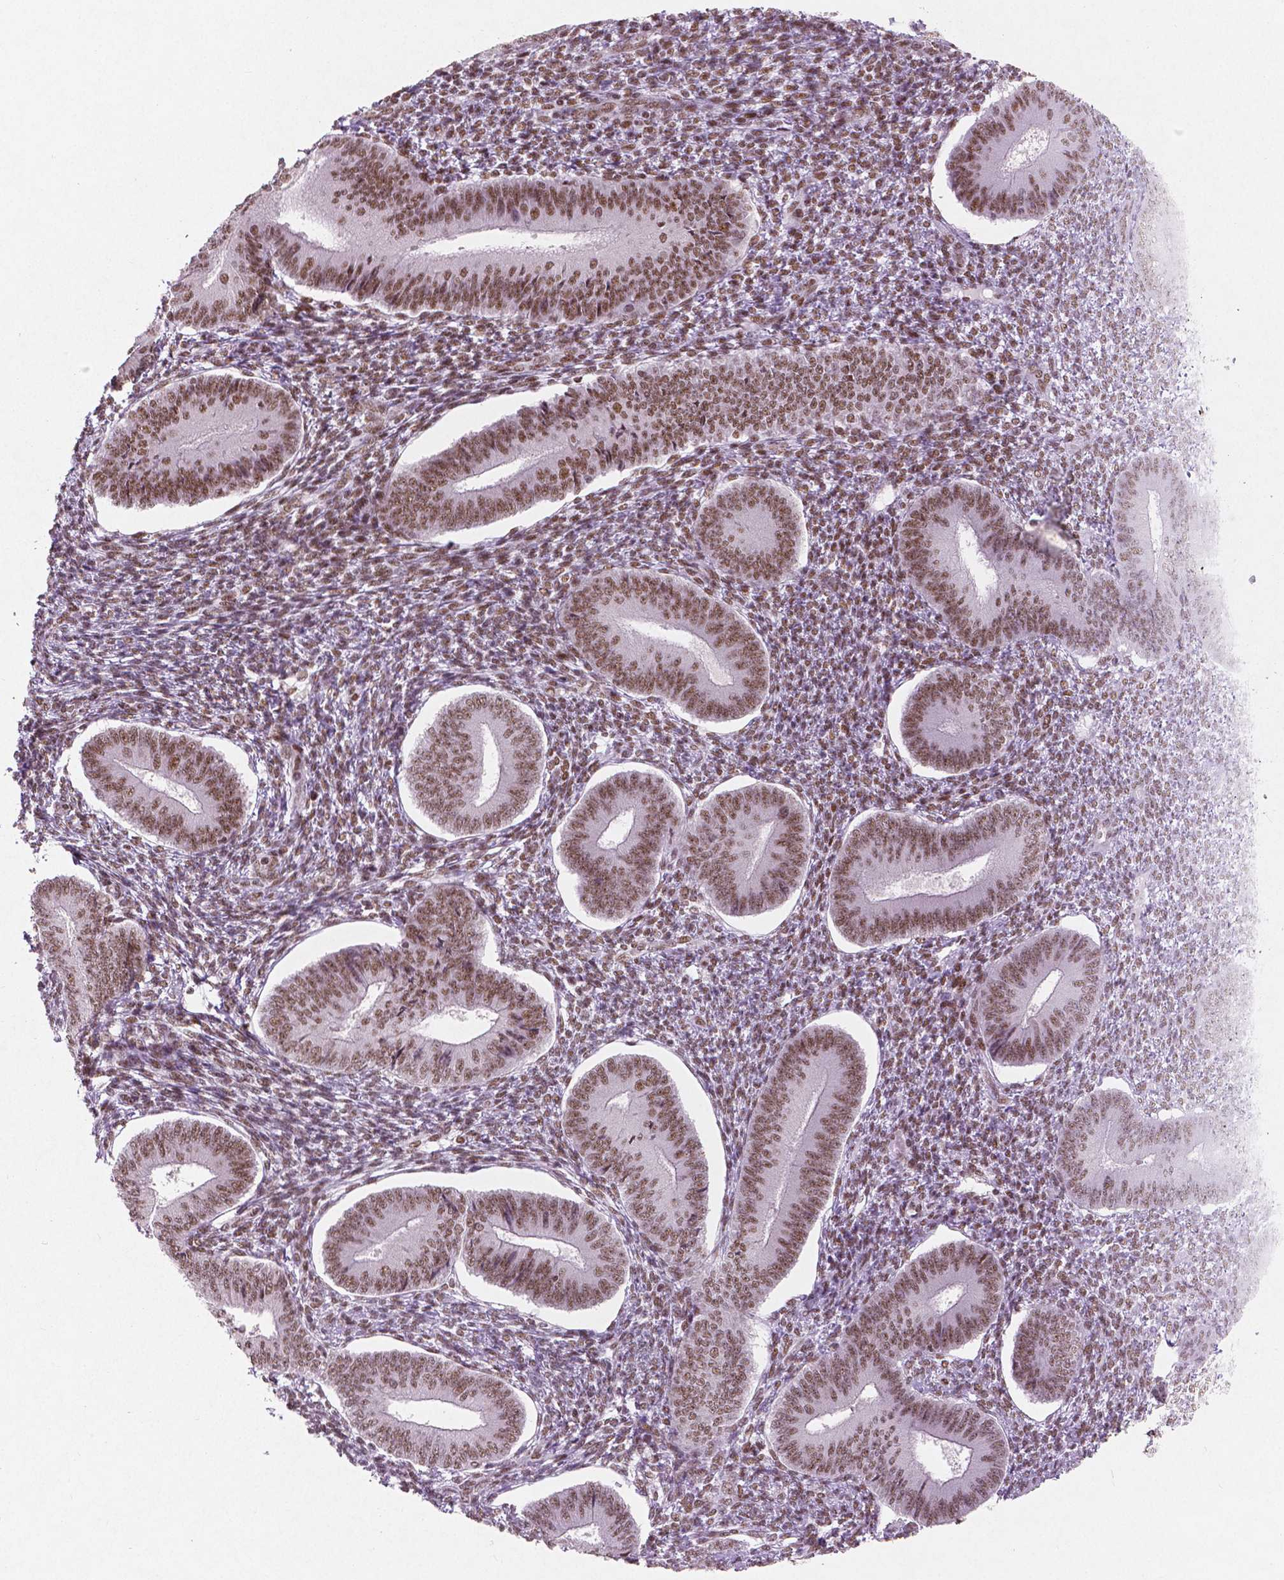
{"staining": {"intensity": "moderate", "quantity": ">75%", "location": "nuclear"}, "tissue": "endometrium", "cell_type": "Cells in endometrial stroma", "image_type": "normal", "snomed": [{"axis": "morphology", "description": "Normal tissue, NOS"}, {"axis": "topography", "description": "Endometrium"}], "caption": "DAB immunohistochemical staining of unremarkable endometrium exhibits moderate nuclear protein staining in about >75% of cells in endometrial stroma. (DAB (3,3'-diaminobenzidine) IHC, brown staining for protein, blue staining for nuclei).", "gene": "BRD4", "patient": {"sex": "female", "age": 42}}